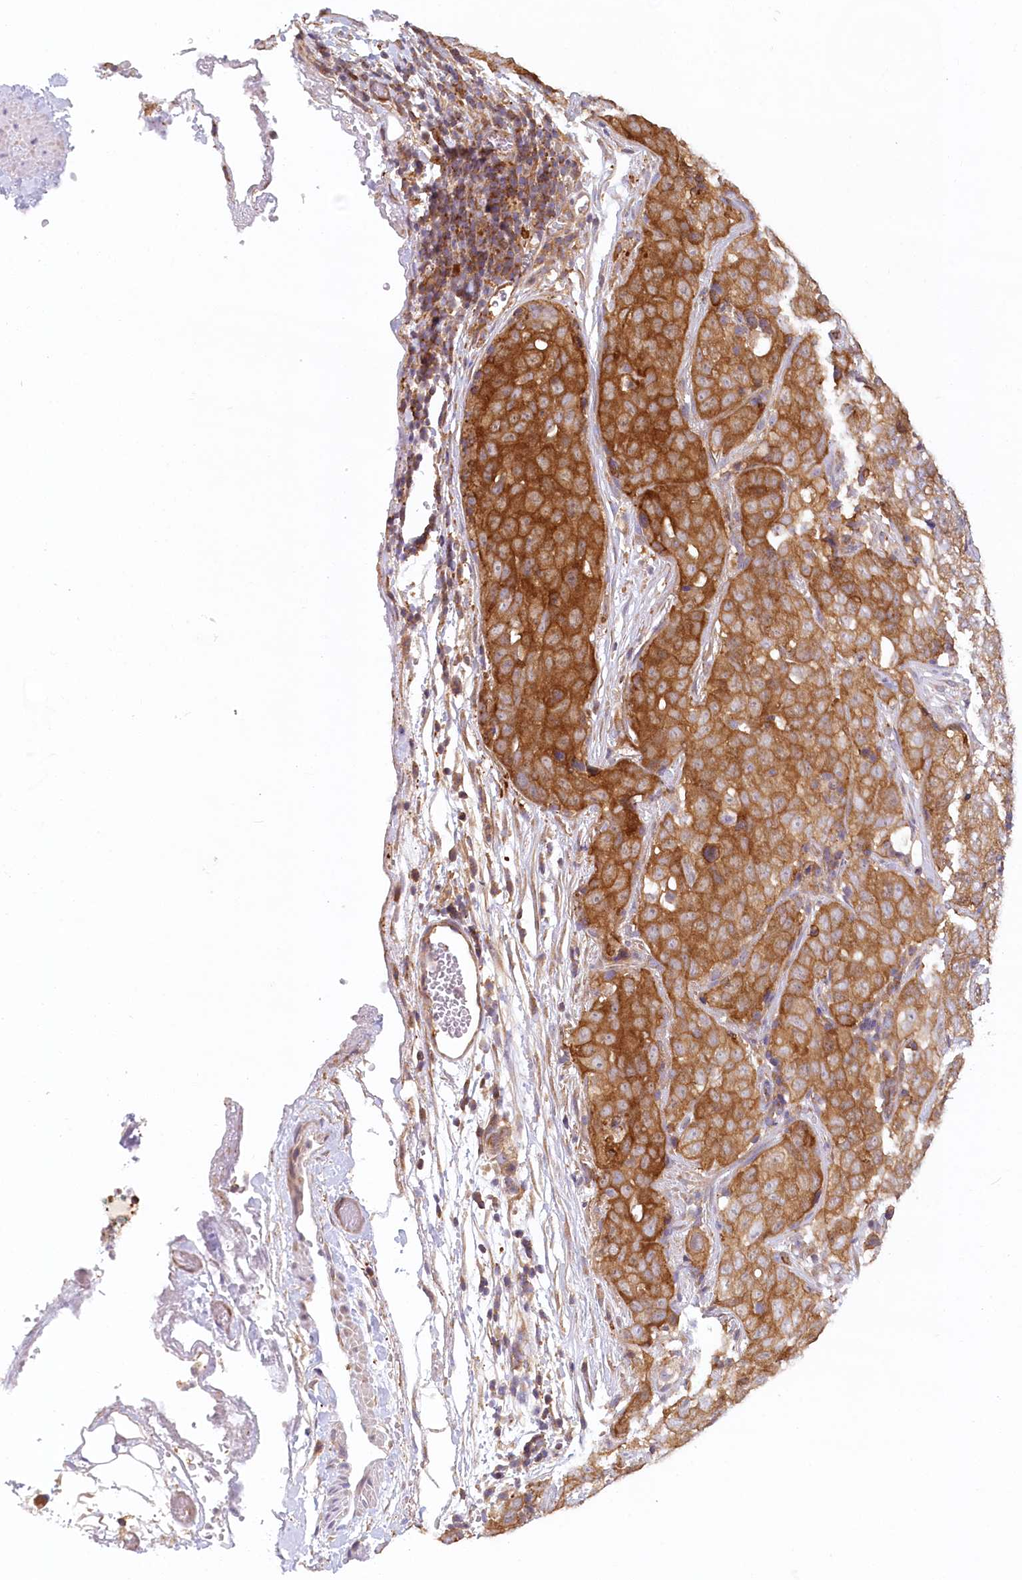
{"staining": {"intensity": "strong", "quantity": ">75%", "location": "cytoplasmic/membranous"}, "tissue": "stomach cancer", "cell_type": "Tumor cells", "image_type": "cancer", "snomed": [{"axis": "morphology", "description": "Normal tissue, NOS"}, {"axis": "morphology", "description": "Adenocarcinoma, NOS"}, {"axis": "topography", "description": "Lymph node"}, {"axis": "topography", "description": "Stomach"}], "caption": "This image displays immunohistochemistry staining of human stomach cancer, with high strong cytoplasmic/membranous expression in approximately >75% of tumor cells.", "gene": "UMPS", "patient": {"sex": "male", "age": 48}}